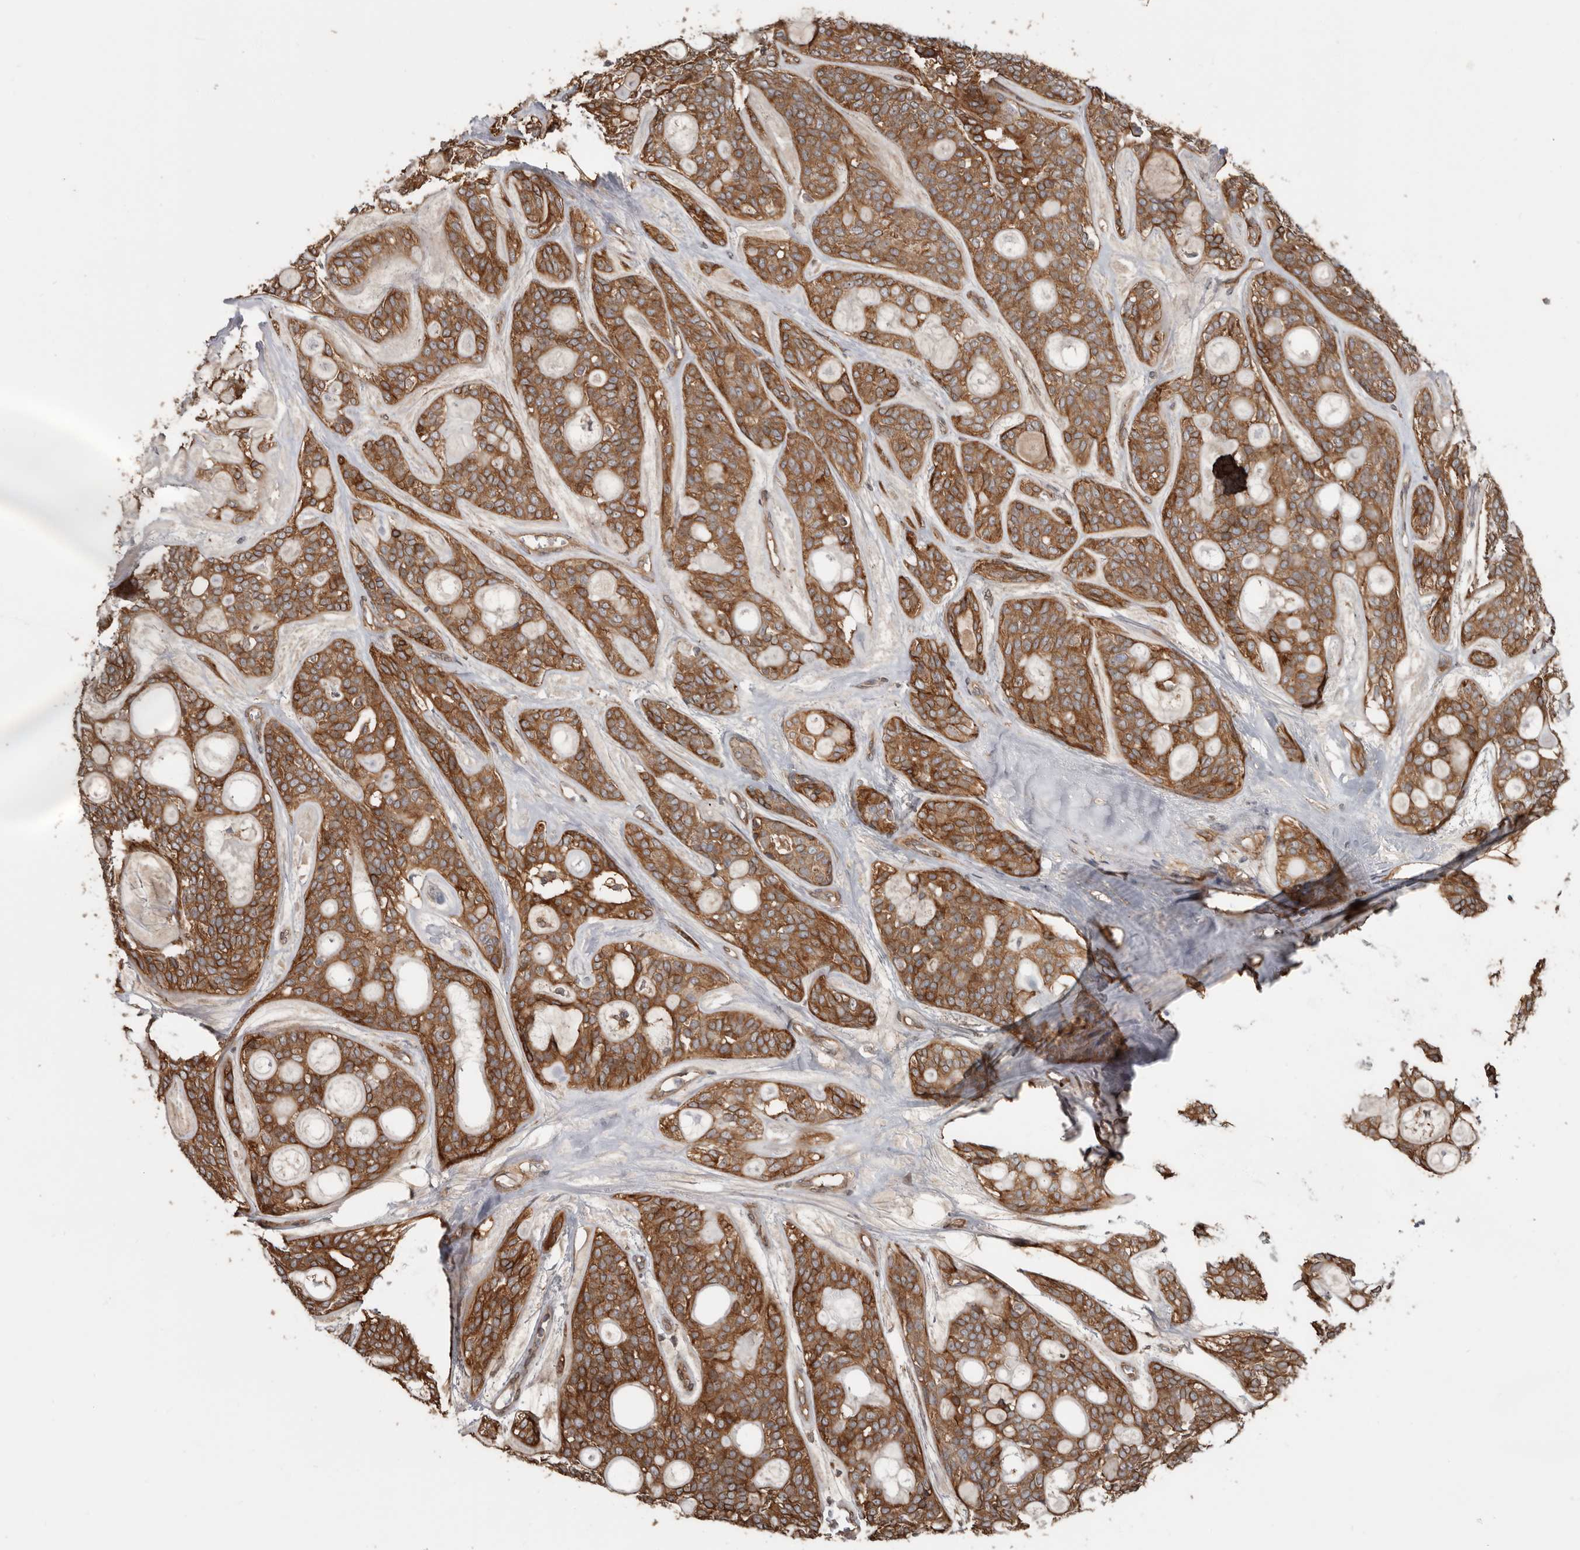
{"staining": {"intensity": "moderate", "quantity": ">75%", "location": "cytoplasmic/membranous"}, "tissue": "head and neck cancer", "cell_type": "Tumor cells", "image_type": "cancer", "snomed": [{"axis": "morphology", "description": "Adenocarcinoma, NOS"}, {"axis": "topography", "description": "Head-Neck"}], "caption": "Immunohistochemistry photomicrograph of head and neck cancer stained for a protein (brown), which demonstrates medium levels of moderate cytoplasmic/membranous positivity in about >75% of tumor cells.", "gene": "EXOC3L1", "patient": {"sex": "male", "age": 66}}